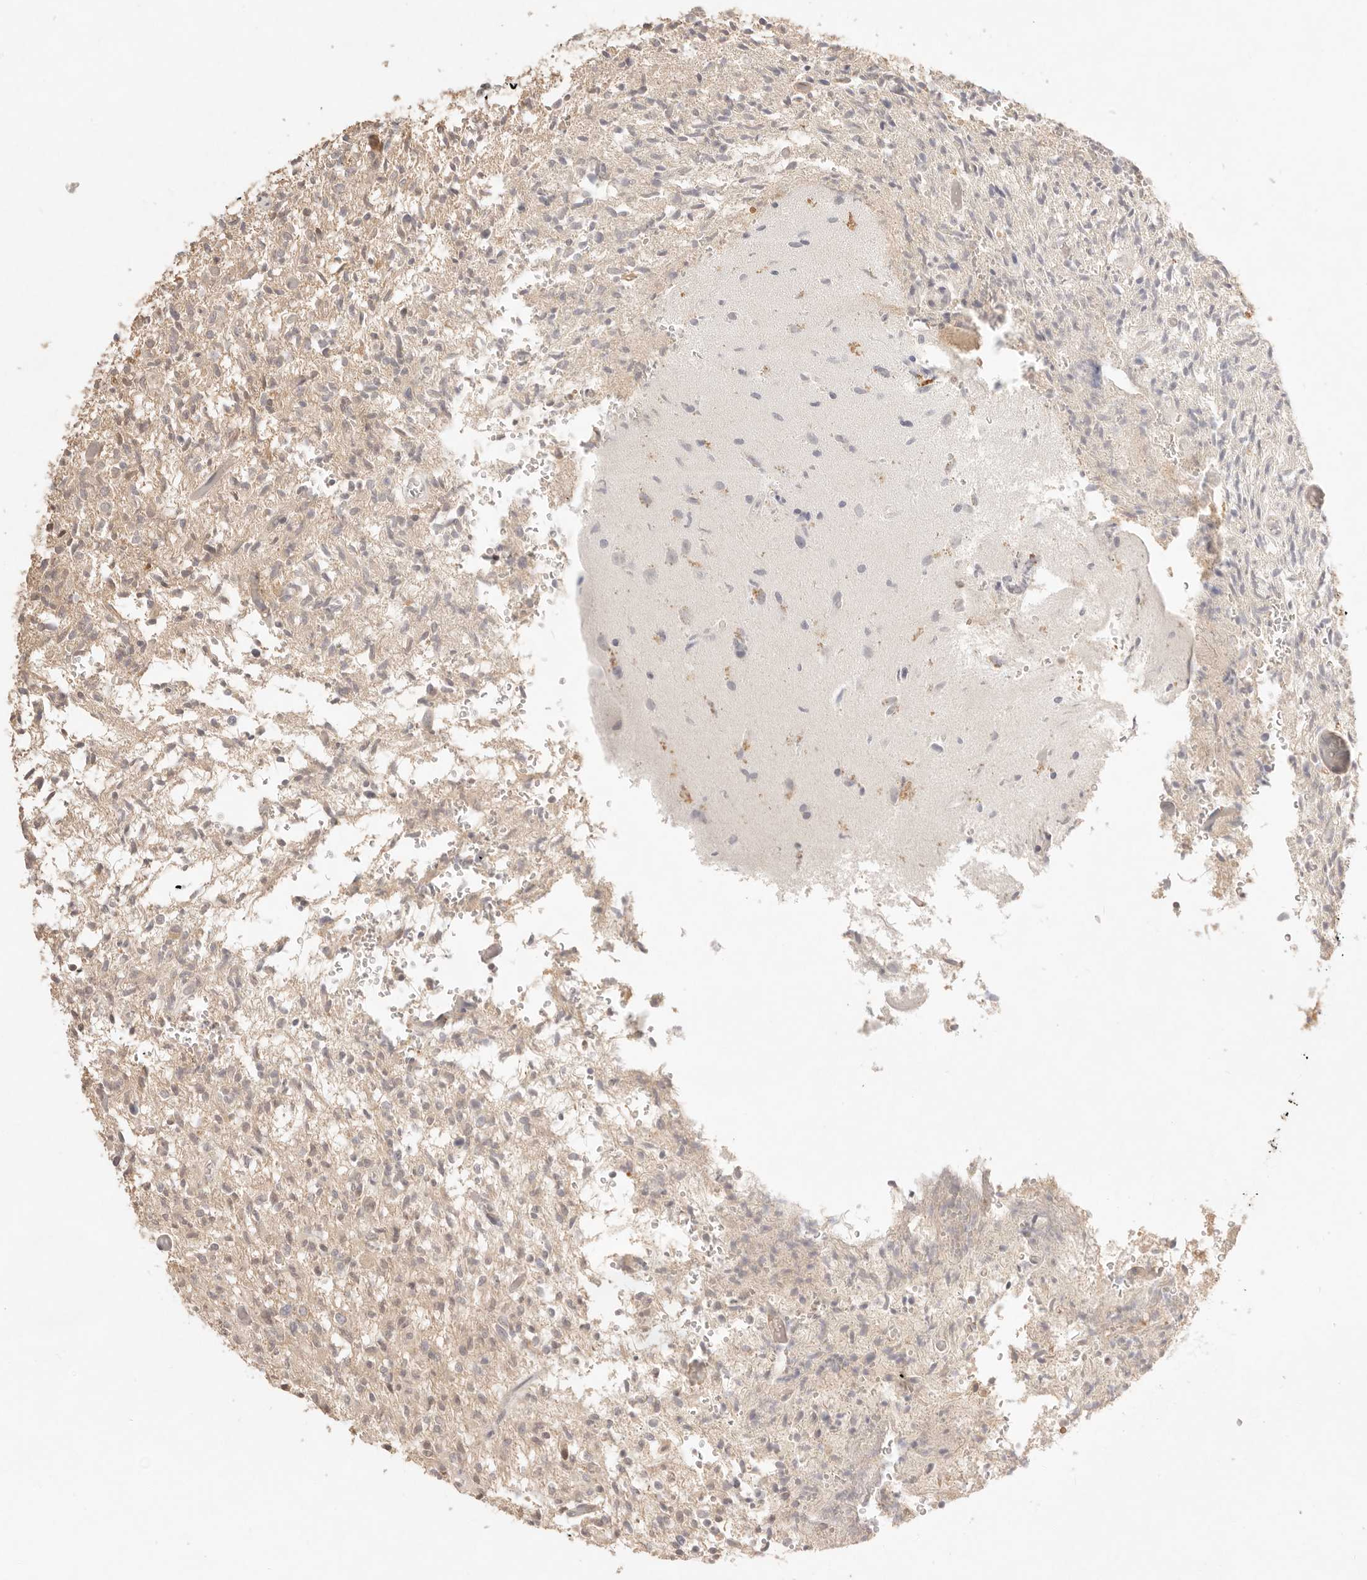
{"staining": {"intensity": "weak", "quantity": "<25%", "location": "nuclear"}, "tissue": "glioma", "cell_type": "Tumor cells", "image_type": "cancer", "snomed": [{"axis": "morphology", "description": "Glioma, malignant, High grade"}, {"axis": "topography", "description": "Brain"}], "caption": "Malignant glioma (high-grade) was stained to show a protein in brown. There is no significant staining in tumor cells.", "gene": "MEP1A", "patient": {"sex": "female", "age": 57}}